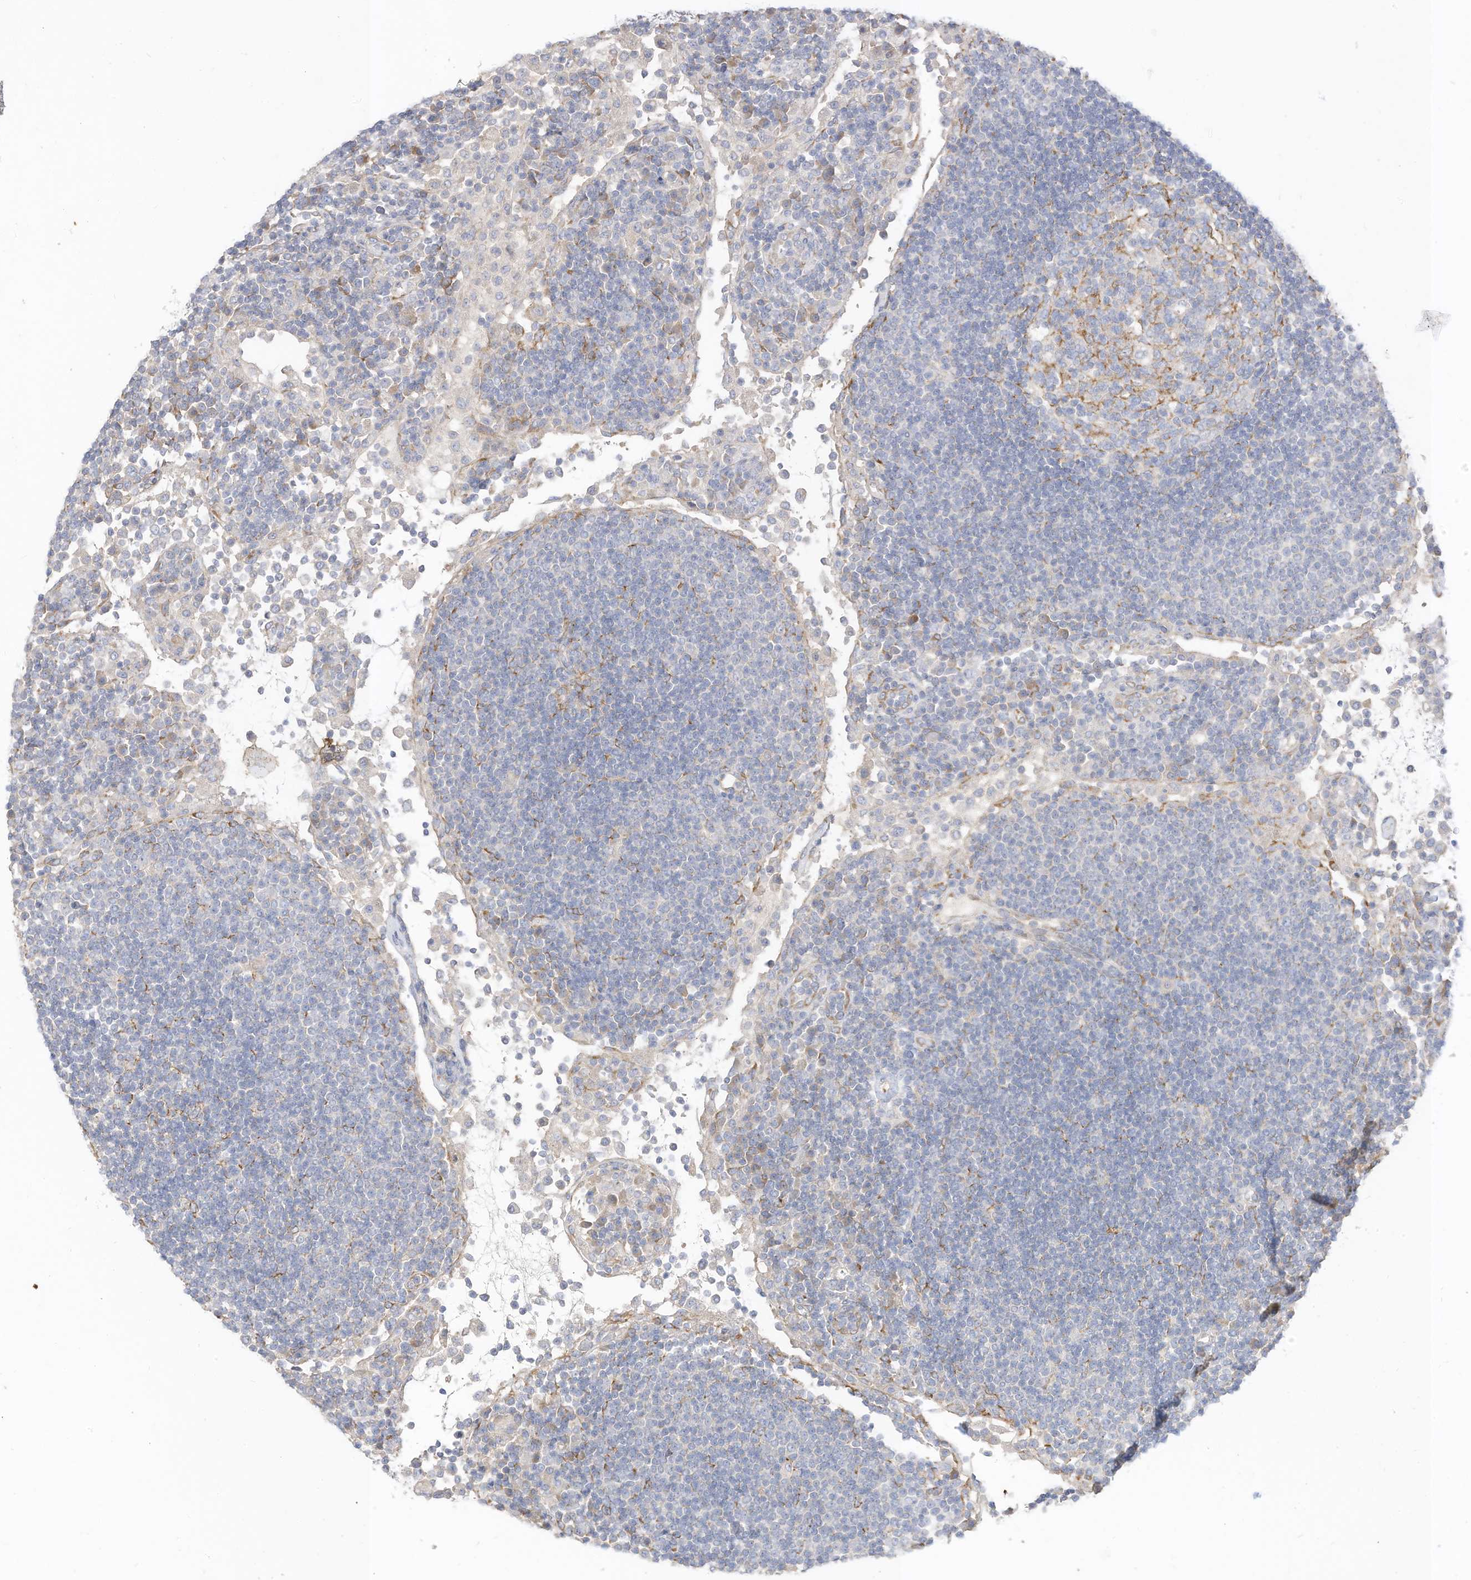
{"staining": {"intensity": "negative", "quantity": "none", "location": "none"}, "tissue": "lymph node", "cell_type": "Germinal center cells", "image_type": "normal", "snomed": [{"axis": "morphology", "description": "Normal tissue, NOS"}, {"axis": "topography", "description": "Lymph node"}], "caption": "IHC image of unremarkable human lymph node stained for a protein (brown), which displays no positivity in germinal center cells.", "gene": "RASA2", "patient": {"sex": "female", "age": 53}}